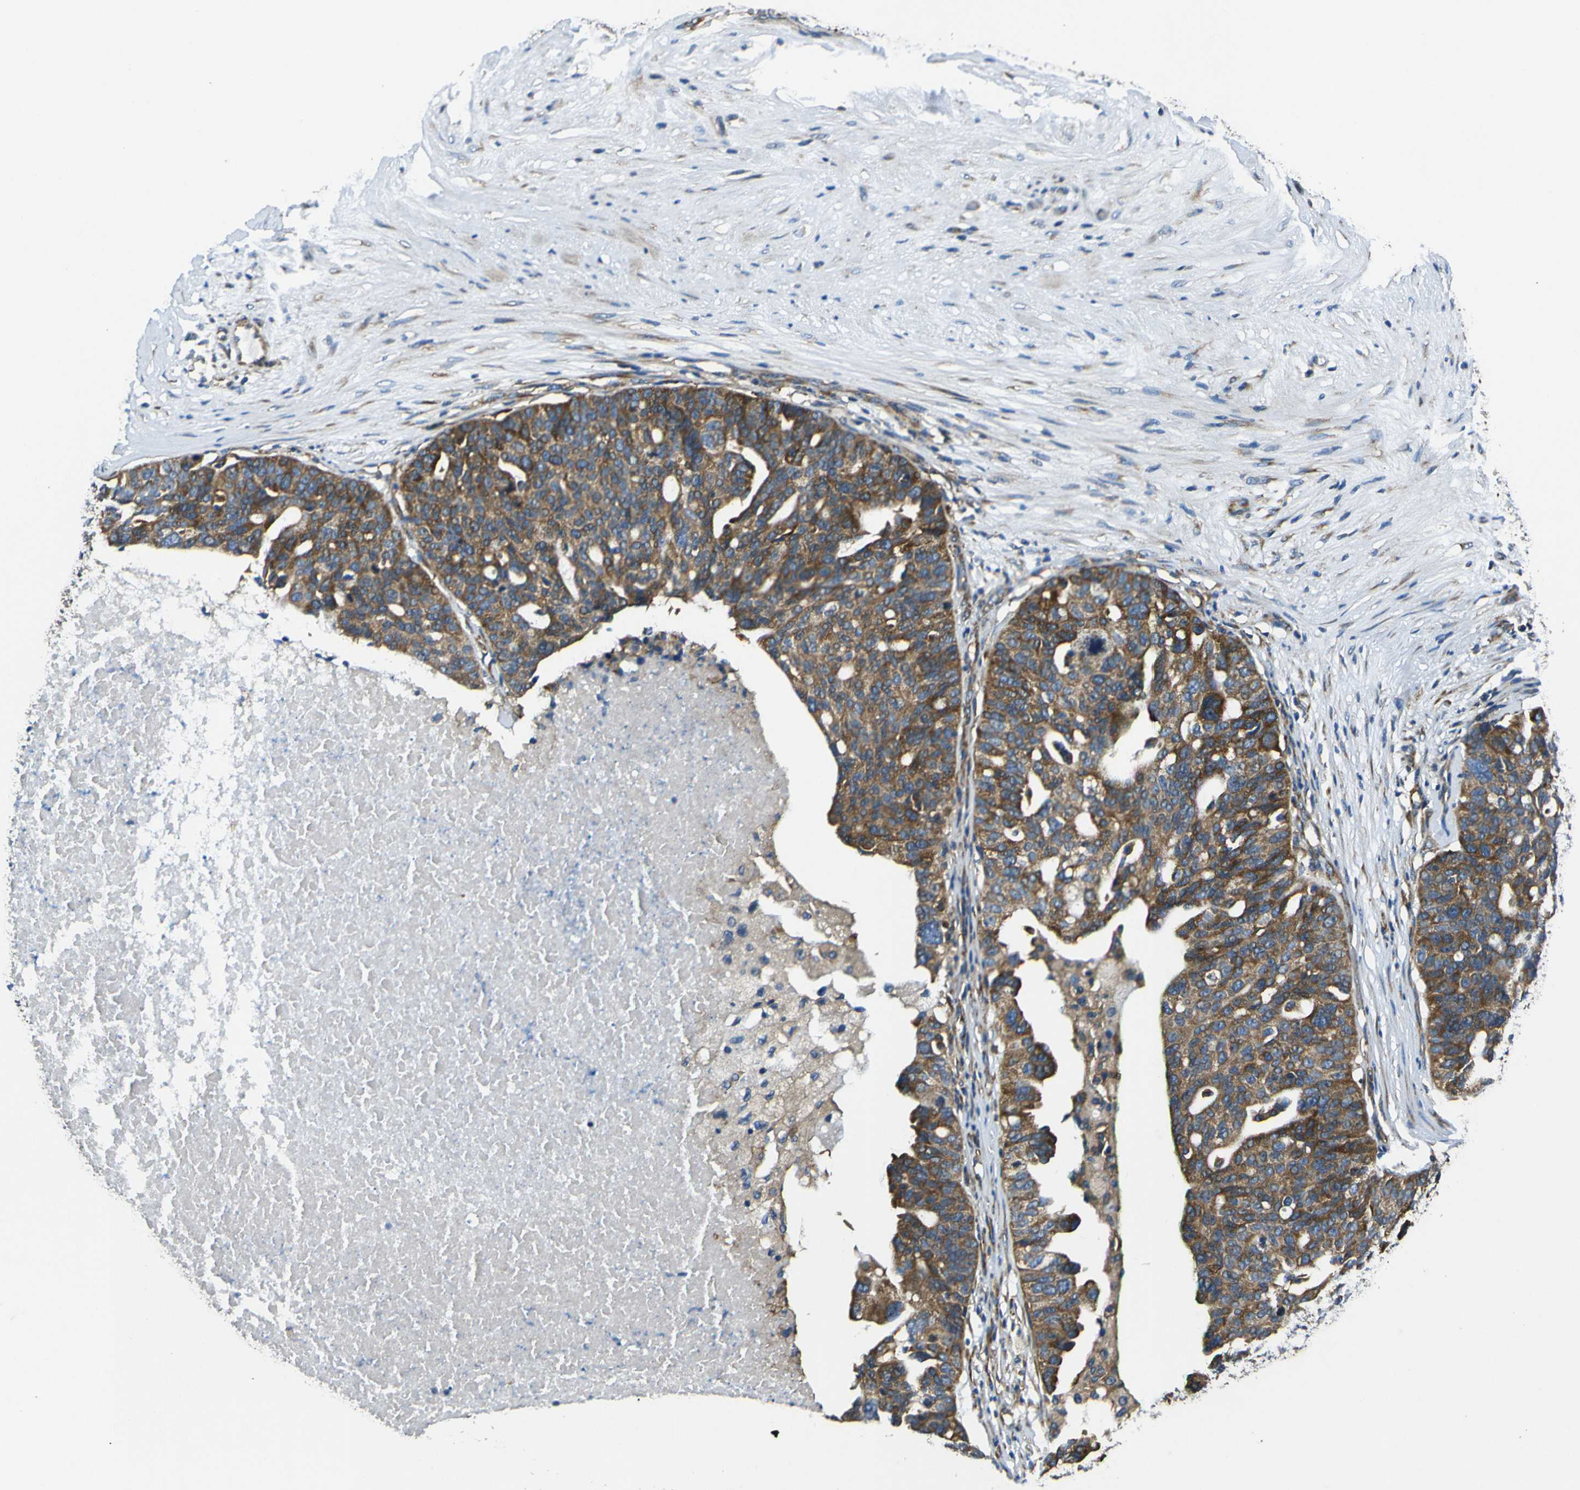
{"staining": {"intensity": "moderate", "quantity": ">75%", "location": "cytoplasmic/membranous"}, "tissue": "ovarian cancer", "cell_type": "Tumor cells", "image_type": "cancer", "snomed": [{"axis": "morphology", "description": "Cystadenocarcinoma, serous, NOS"}, {"axis": "topography", "description": "Ovary"}], "caption": "Ovarian serous cystadenocarcinoma stained with a brown dye reveals moderate cytoplasmic/membranous positive staining in about >75% of tumor cells.", "gene": "RPSA", "patient": {"sex": "female", "age": 59}}